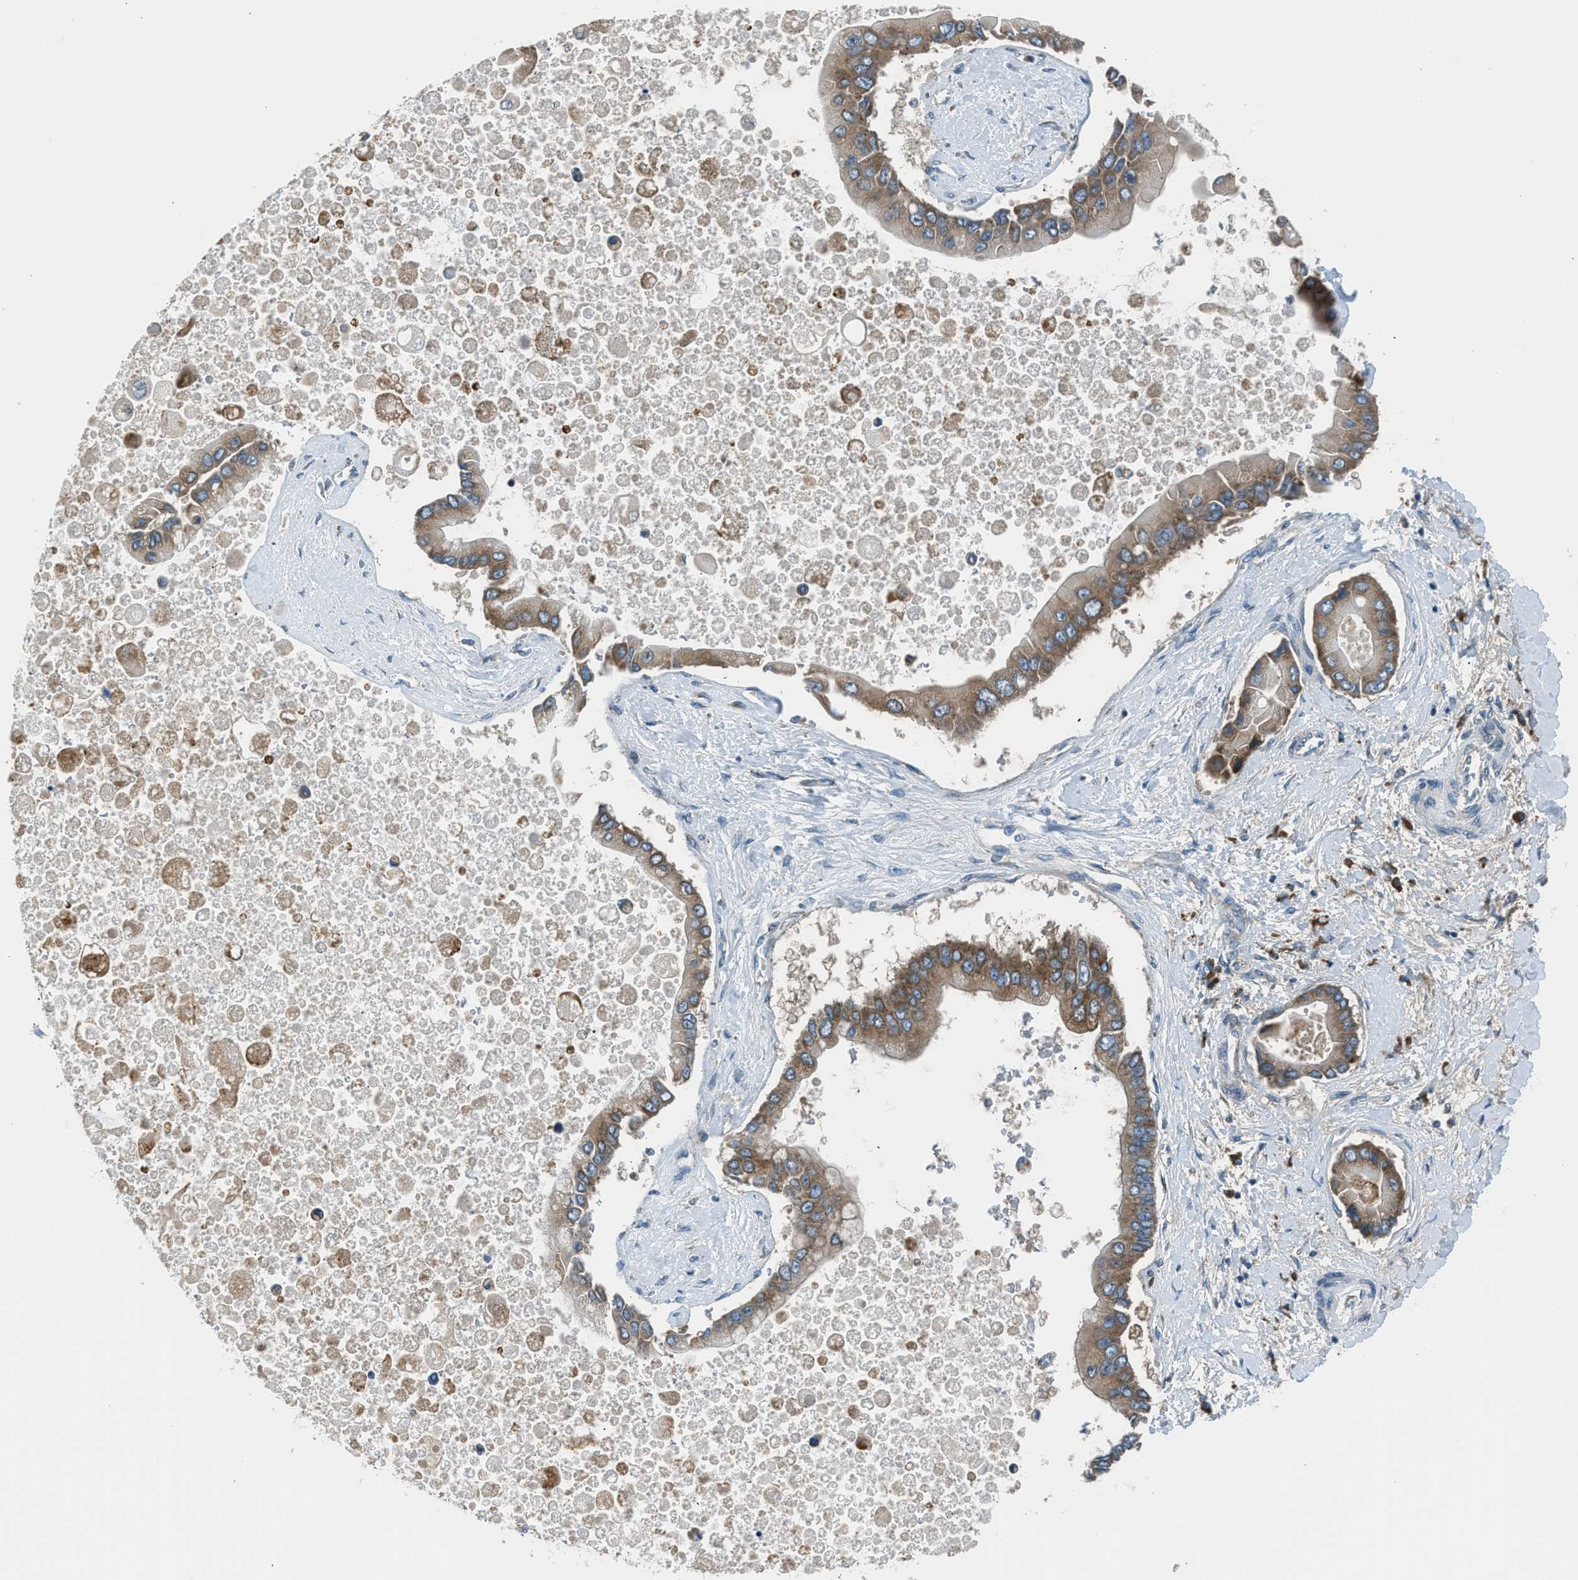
{"staining": {"intensity": "moderate", "quantity": ">75%", "location": "cytoplasmic/membranous"}, "tissue": "liver cancer", "cell_type": "Tumor cells", "image_type": "cancer", "snomed": [{"axis": "morphology", "description": "Cholangiocarcinoma"}, {"axis": "topography", "description": "Liver"}], "caption": "Brown immunohistochemical staining in human liver cholangiocarcinoma displays moderate cytoplasmic/membranous staining in approximately >75% of tumor cells.", "gene": "EDARADD", "patient": {"sex": "male", "age": 50}}